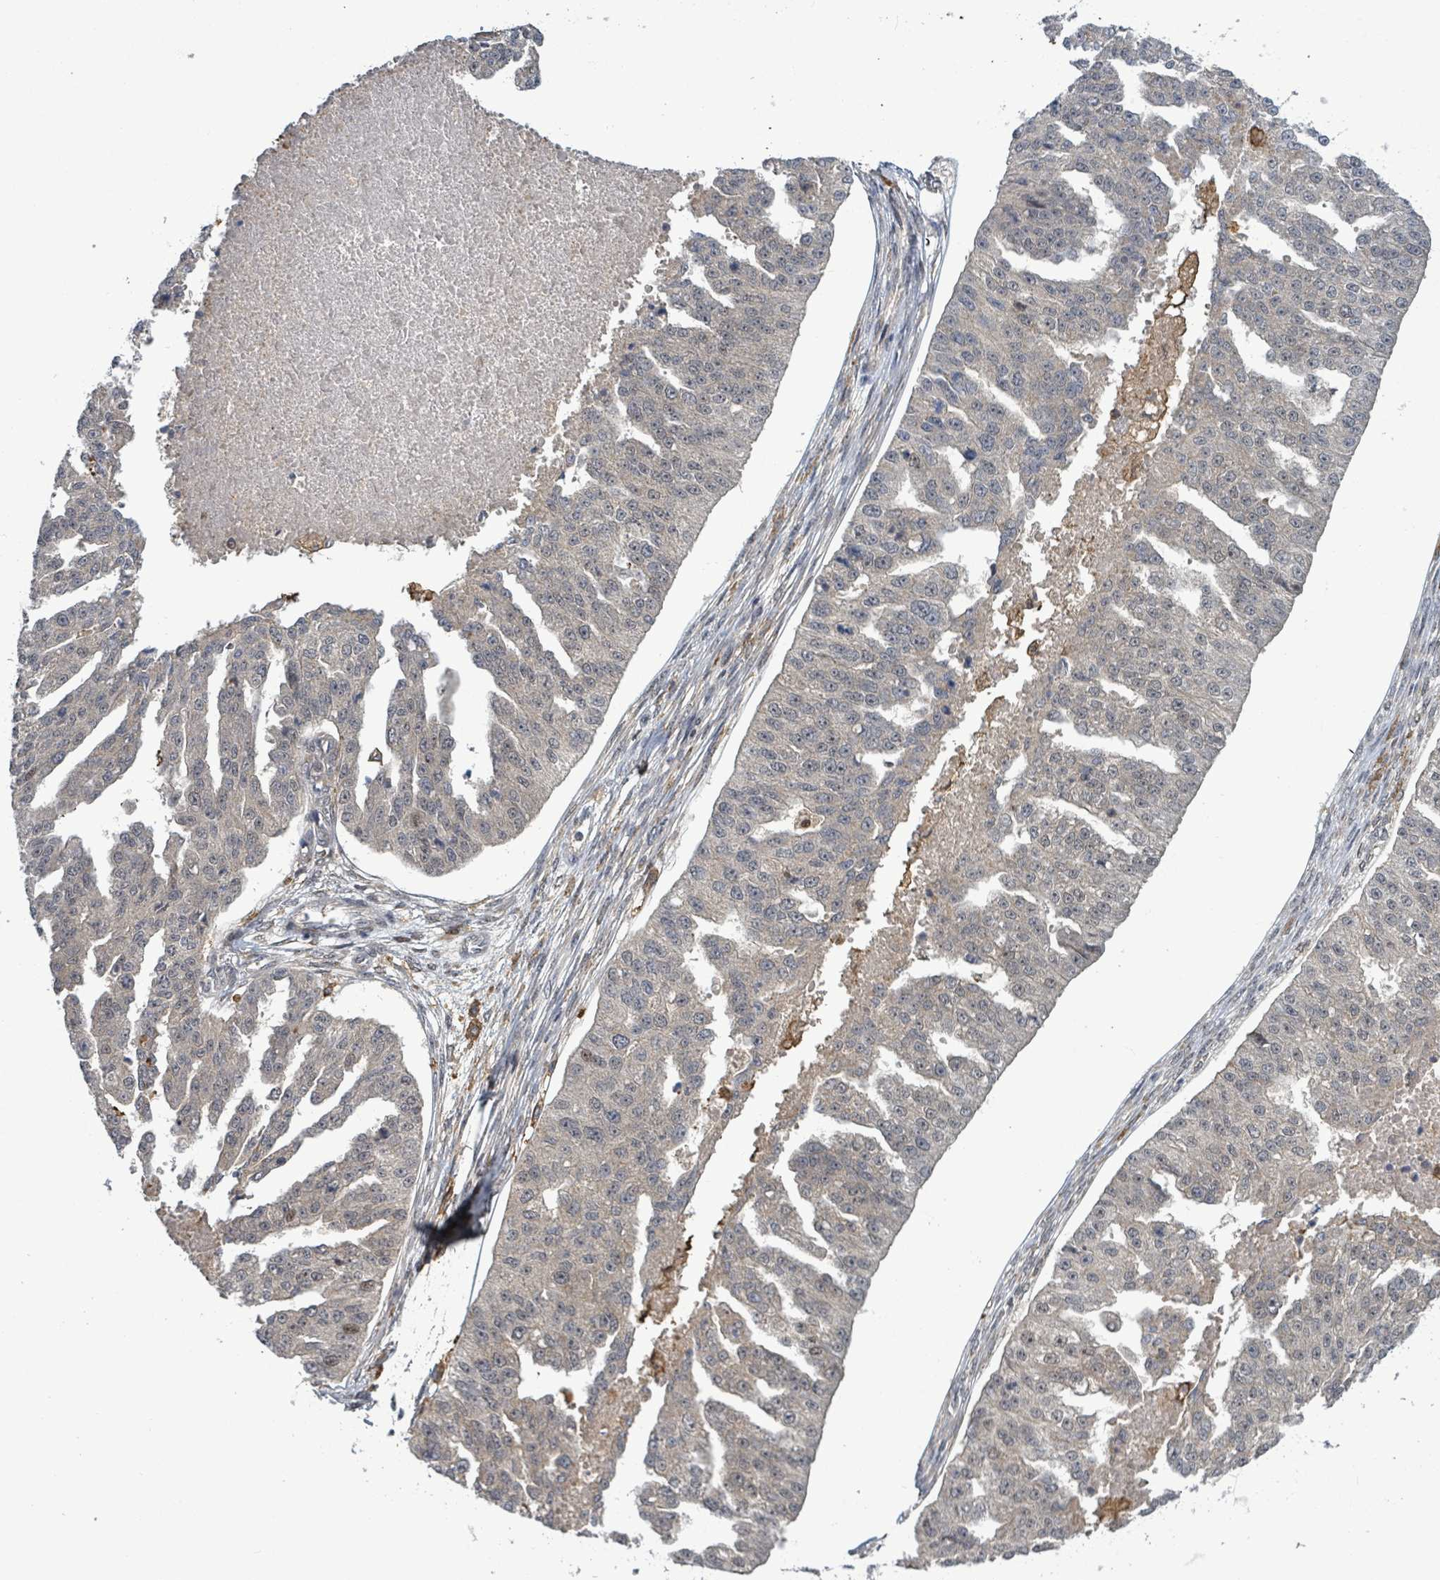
{"staining": {"intensity": "negative", "quantity": "none", "location": "none"}, "tissue": "ovarian cancer", "cell_type": "Tumor cells", "image_type": "cancer", "snomed": [{"axis": "morphology", "description": "Cystadenocarcinoma, serous, NOS"}, {"axis": "topography", "description": "Ovary"}], "caption": "Image shows no protein expression in tumor cells of ovarian cancer (serous cystadenocarcinoma) tissue.", "gene": "FBXO6", "patient": {"sex": "female", "age": 58}}